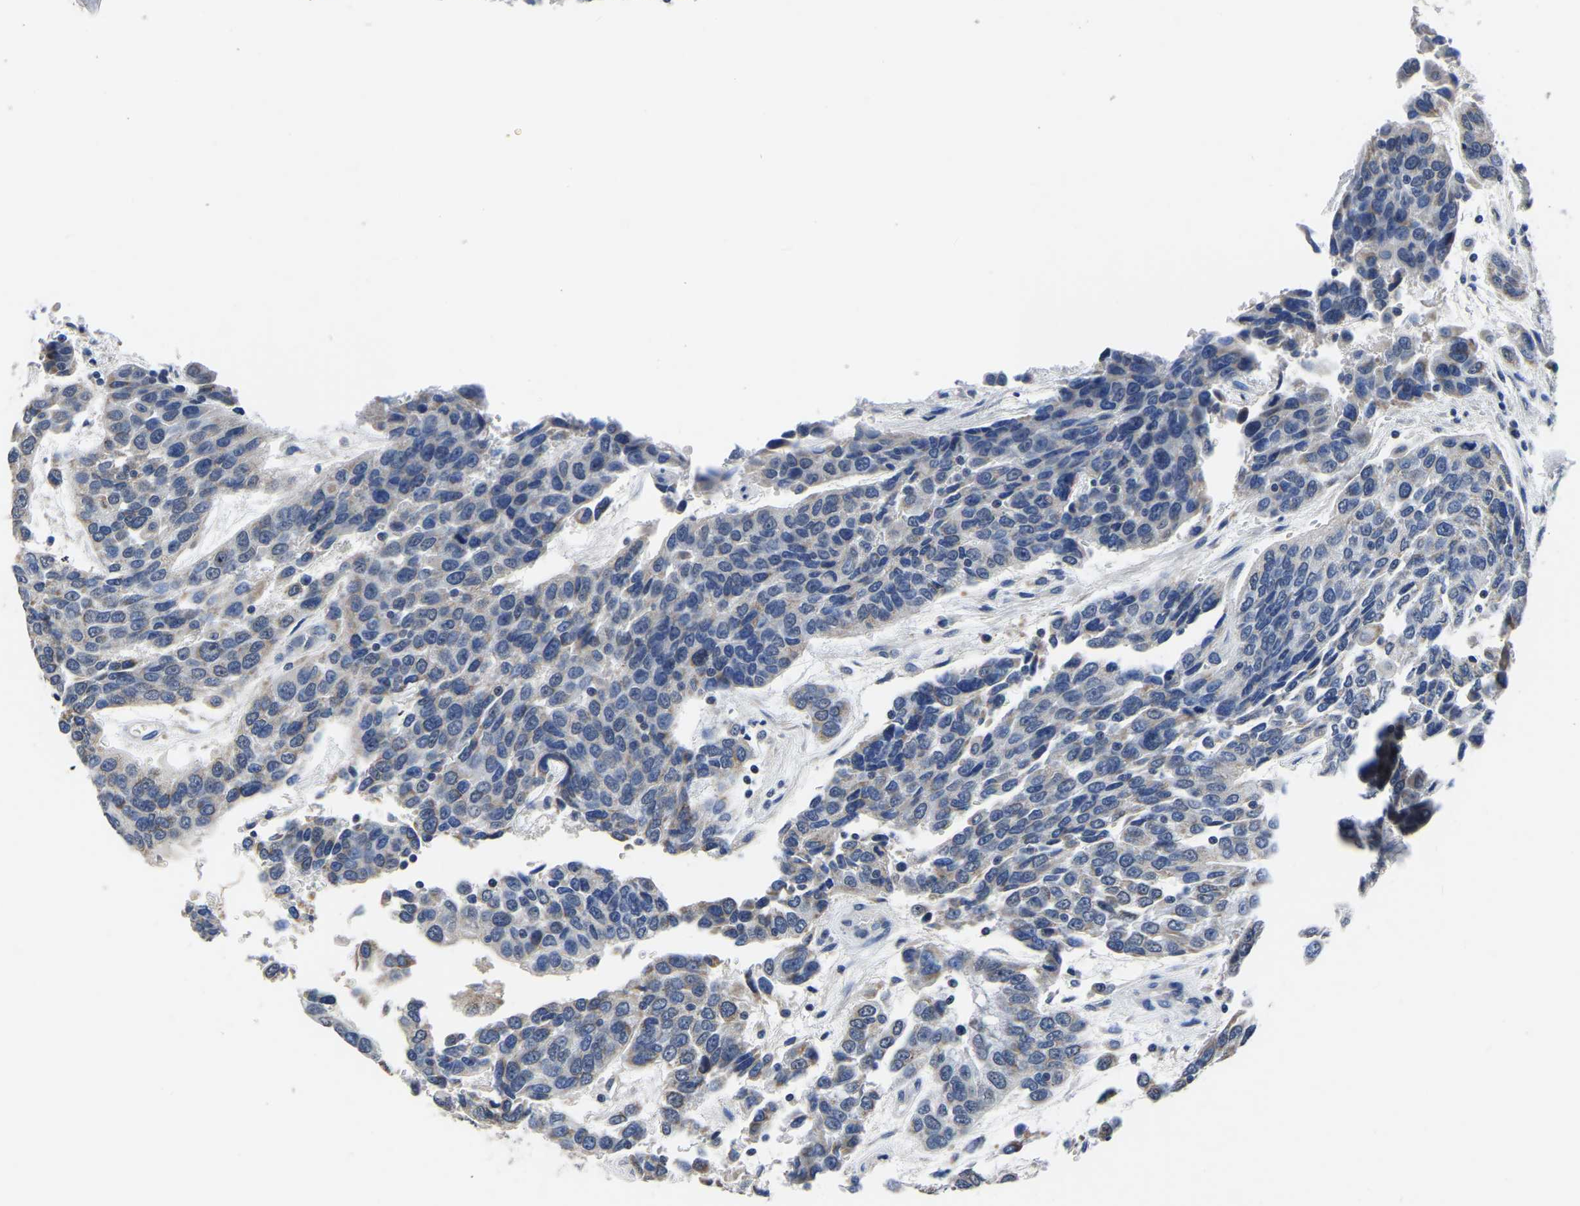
{"staining": {"intensity": "negative", "quantity": "none", "location": "none"}, "tissue": "urothelial cancer", "cell_type": "Tumor cells", "image_type": "cancer", "snomed": [{"axis": "morphology", "description": "Urothelial carcinoma, High grade"}, {"axis": "topography", "description": "Urinary bladder"}], "caption": "A high-resolution photomicrograph shows IHC staining of urothelial cancer, which exhibits no significant staining in tumor cells.", "gene": "FGD5", "patient": {"sex": "female", "age": 80}}